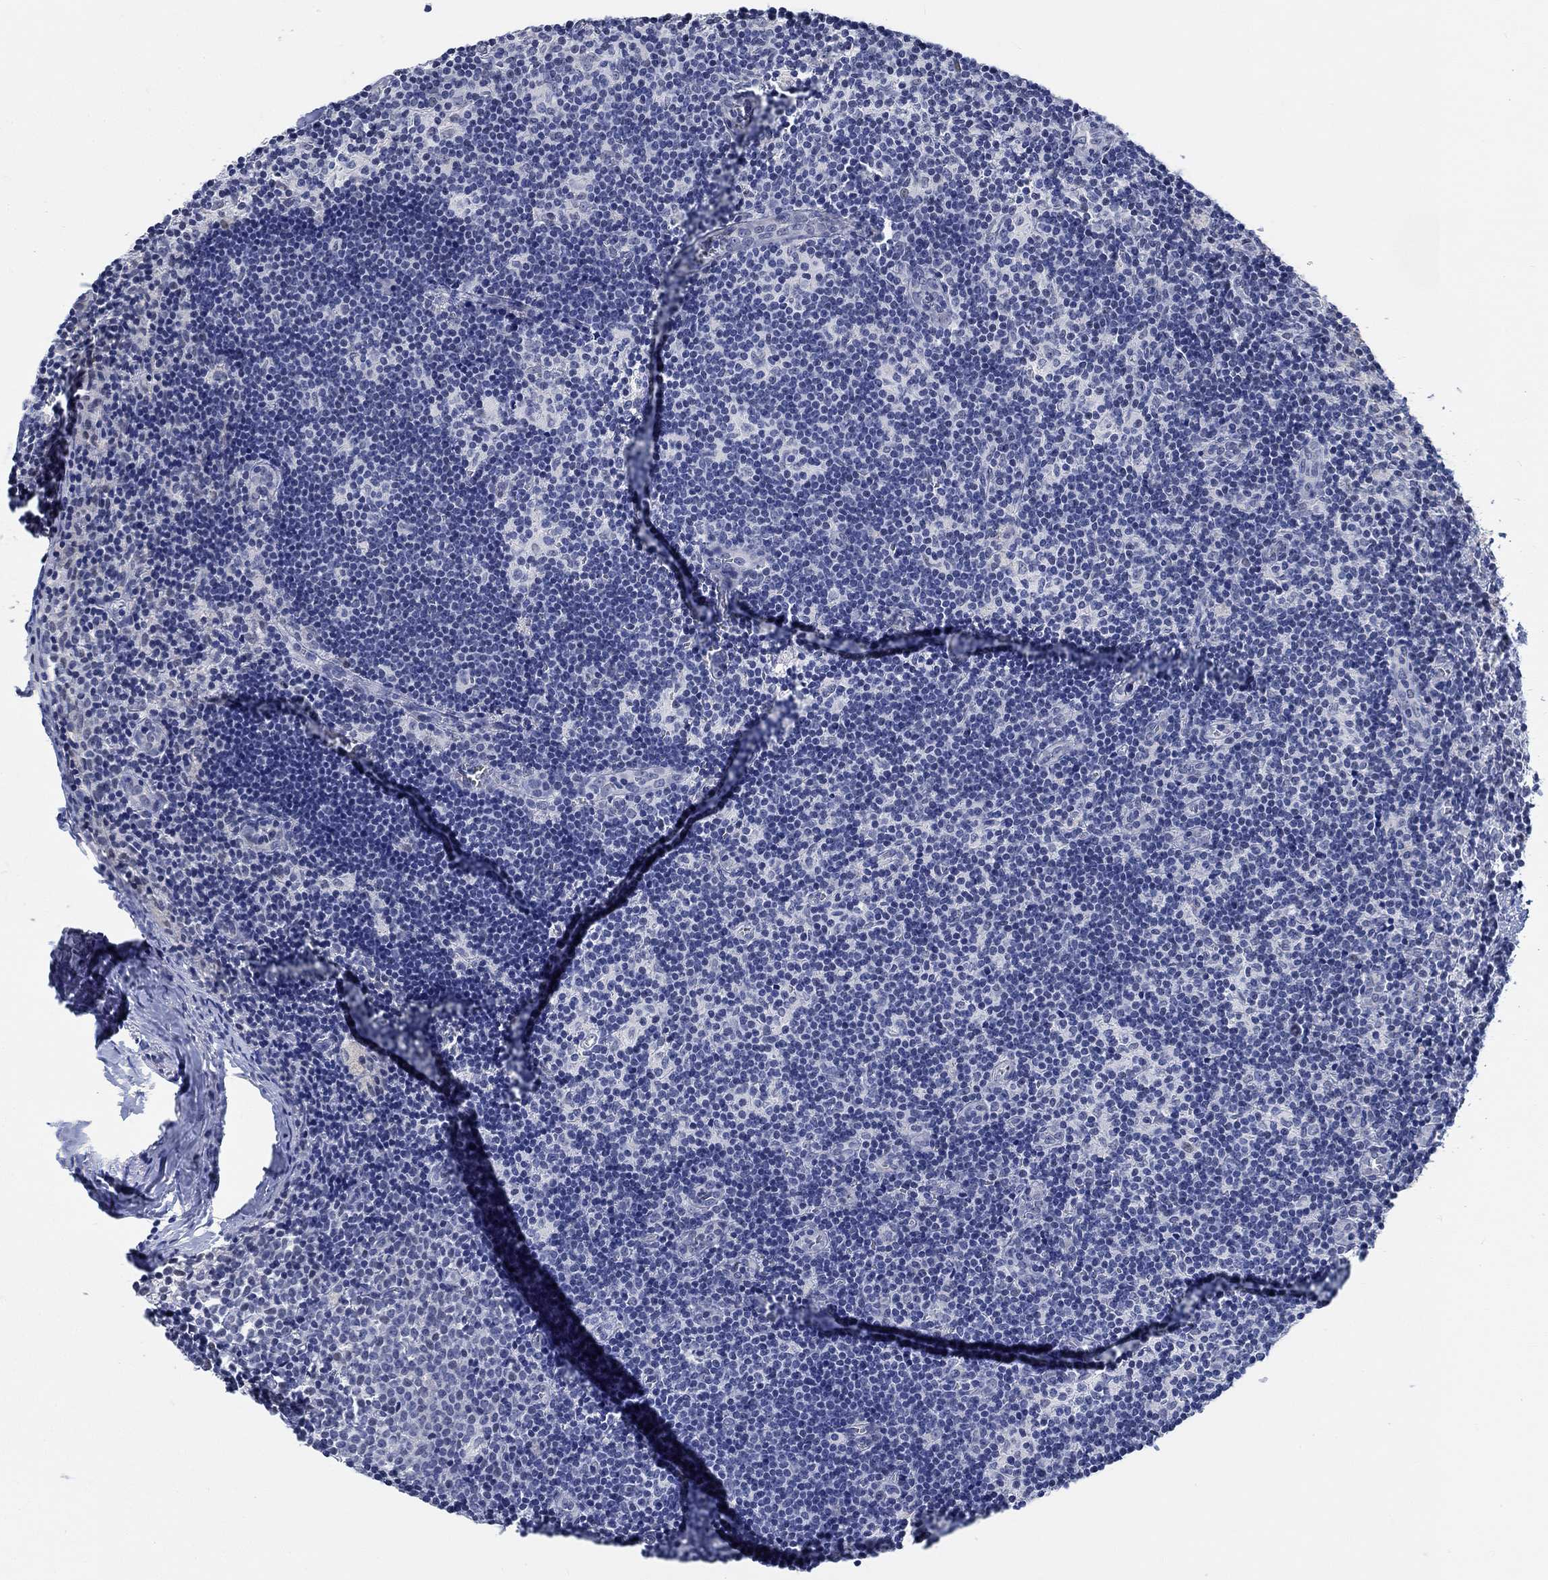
{"staining": {"intensity": "negative", "quantity": "none", "location": "none"}, "tissue": "lymph node", "cell_type": "Germinal center cells", "image_type": "normal", "snomed": [{"axis": "morphology", "description": "Normal tissue, NOS"}, {"axis": "topography", "description": "Lymph node"}], "caption": "Immunohistochemistry (IHC) of unremarkable human lymph node demonstrates no staining in germinal center cells.", "gene": "KCNH8", "patient": {"sex": "female", "age": 52}}